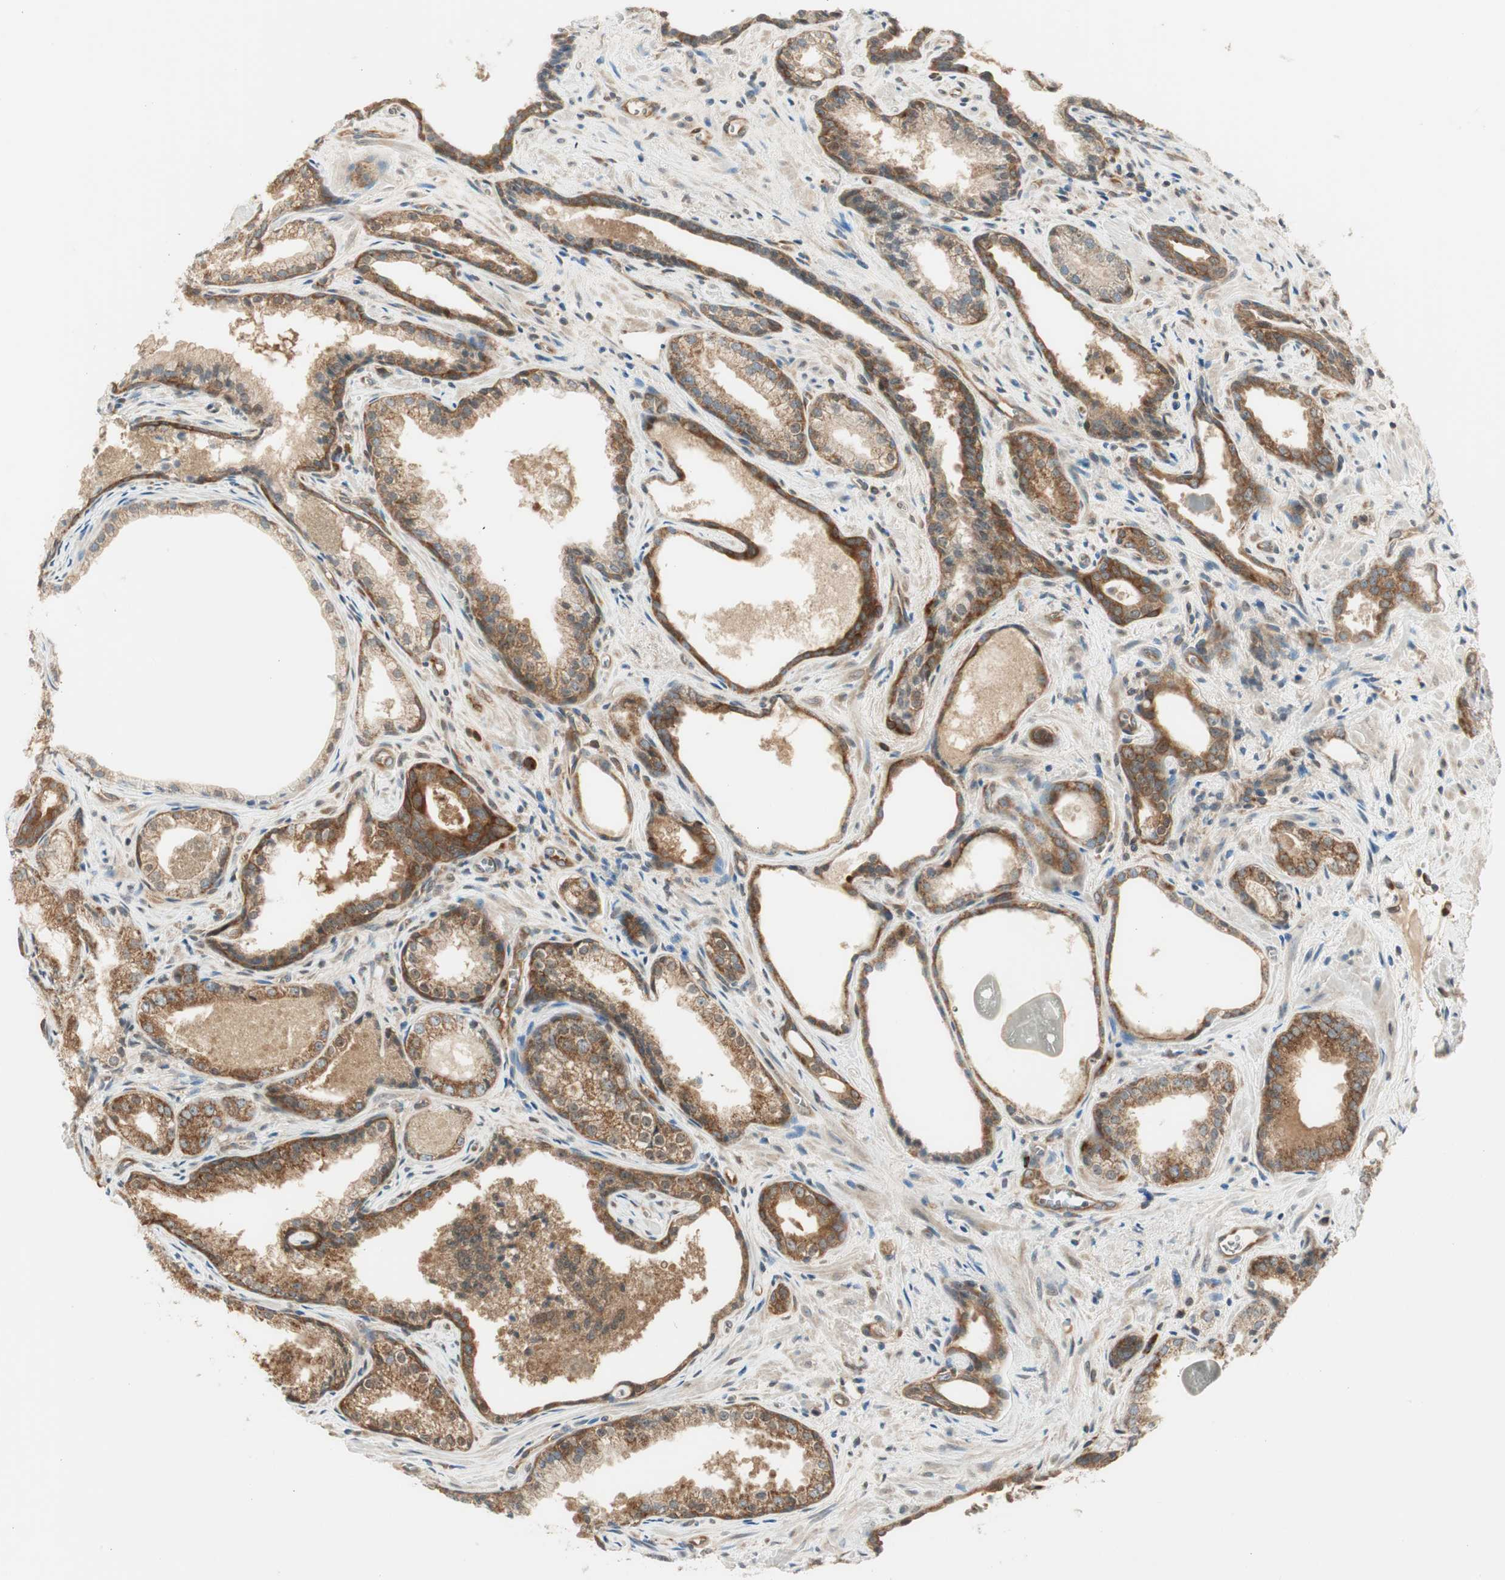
{"staining": {"intensity": "weak", "quantity": ">75%", "location": "cytoplasmic/membranous"}, "tissue": "prostate cancer", "cell_type": "Tumor cells", "image_type": "cancer", "snomed": [{"axis": "morphology", "description": "Adenocarcinoma, Low grade"}, {"axis": "topography", "description": "Prostate"}], "caption": "Prostate cancer (adenocarcinoma (low-grade)) stained for a protein (brown) displays weak cytoplasmic/membranous positive positivity in approximately >75% of tumor cells.", "gene": "IPO5", "patient": {"sex": "male", "age": 60}}